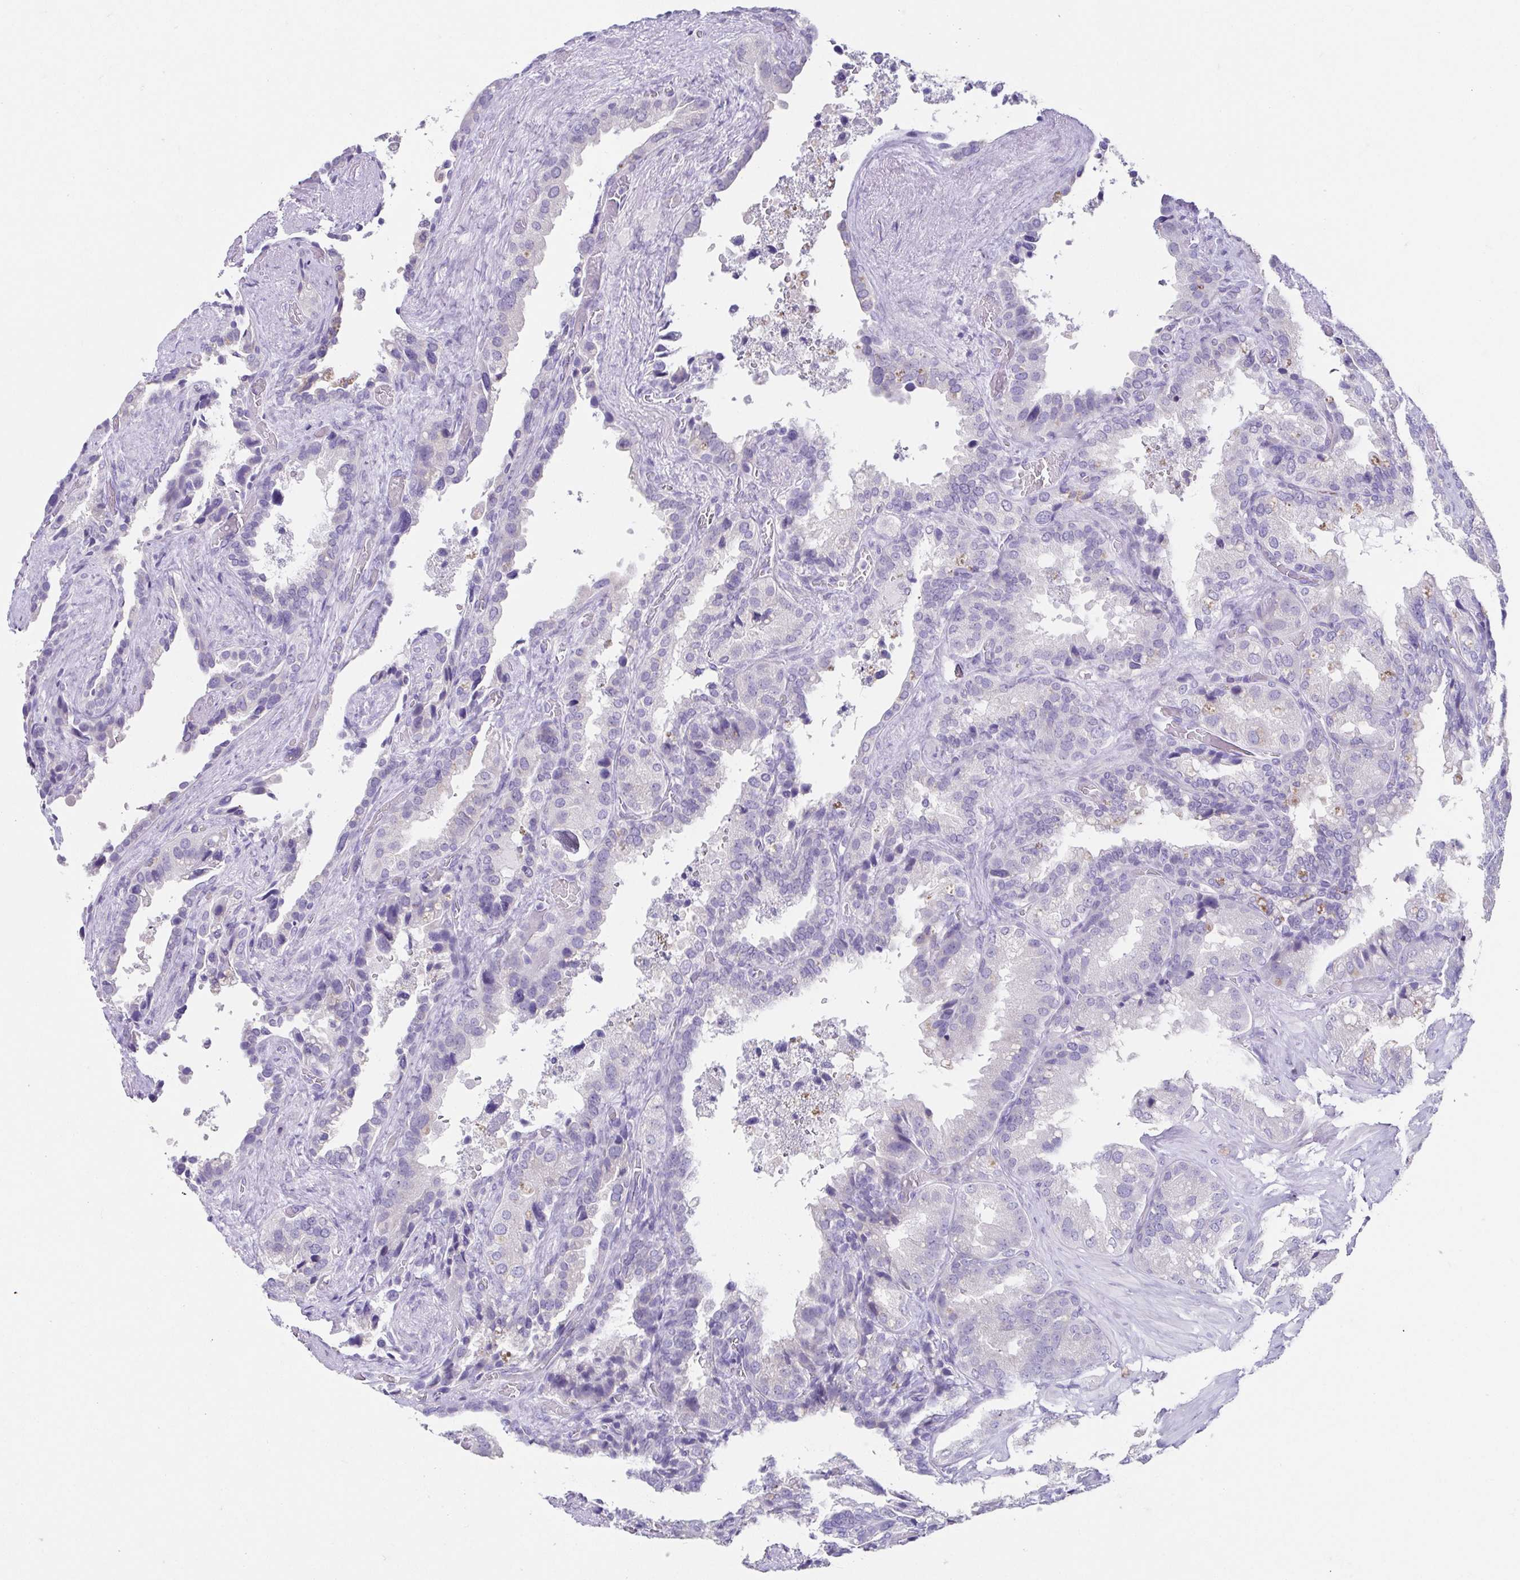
{"staining": {"intensity": "negative", "quantity": "none", "location": "none"}, "tissue": "seminal vesicle", "cell_type": "Glandular cells", "image_type": "normal", "snomed": [{"axis": "morphology", "description": "Normal tissue, NOS"}, {"axis": "topography", "description": "Seminal veicle"}], "caption": "The histopathology image reveals no significant expression in glandular cells of seminal vesicle. (Immunohistochemistry (ihc), brightfield microscopy, high magnification).", "gene": "RDH11", "patient": {"sex": "male", "age": 60}}